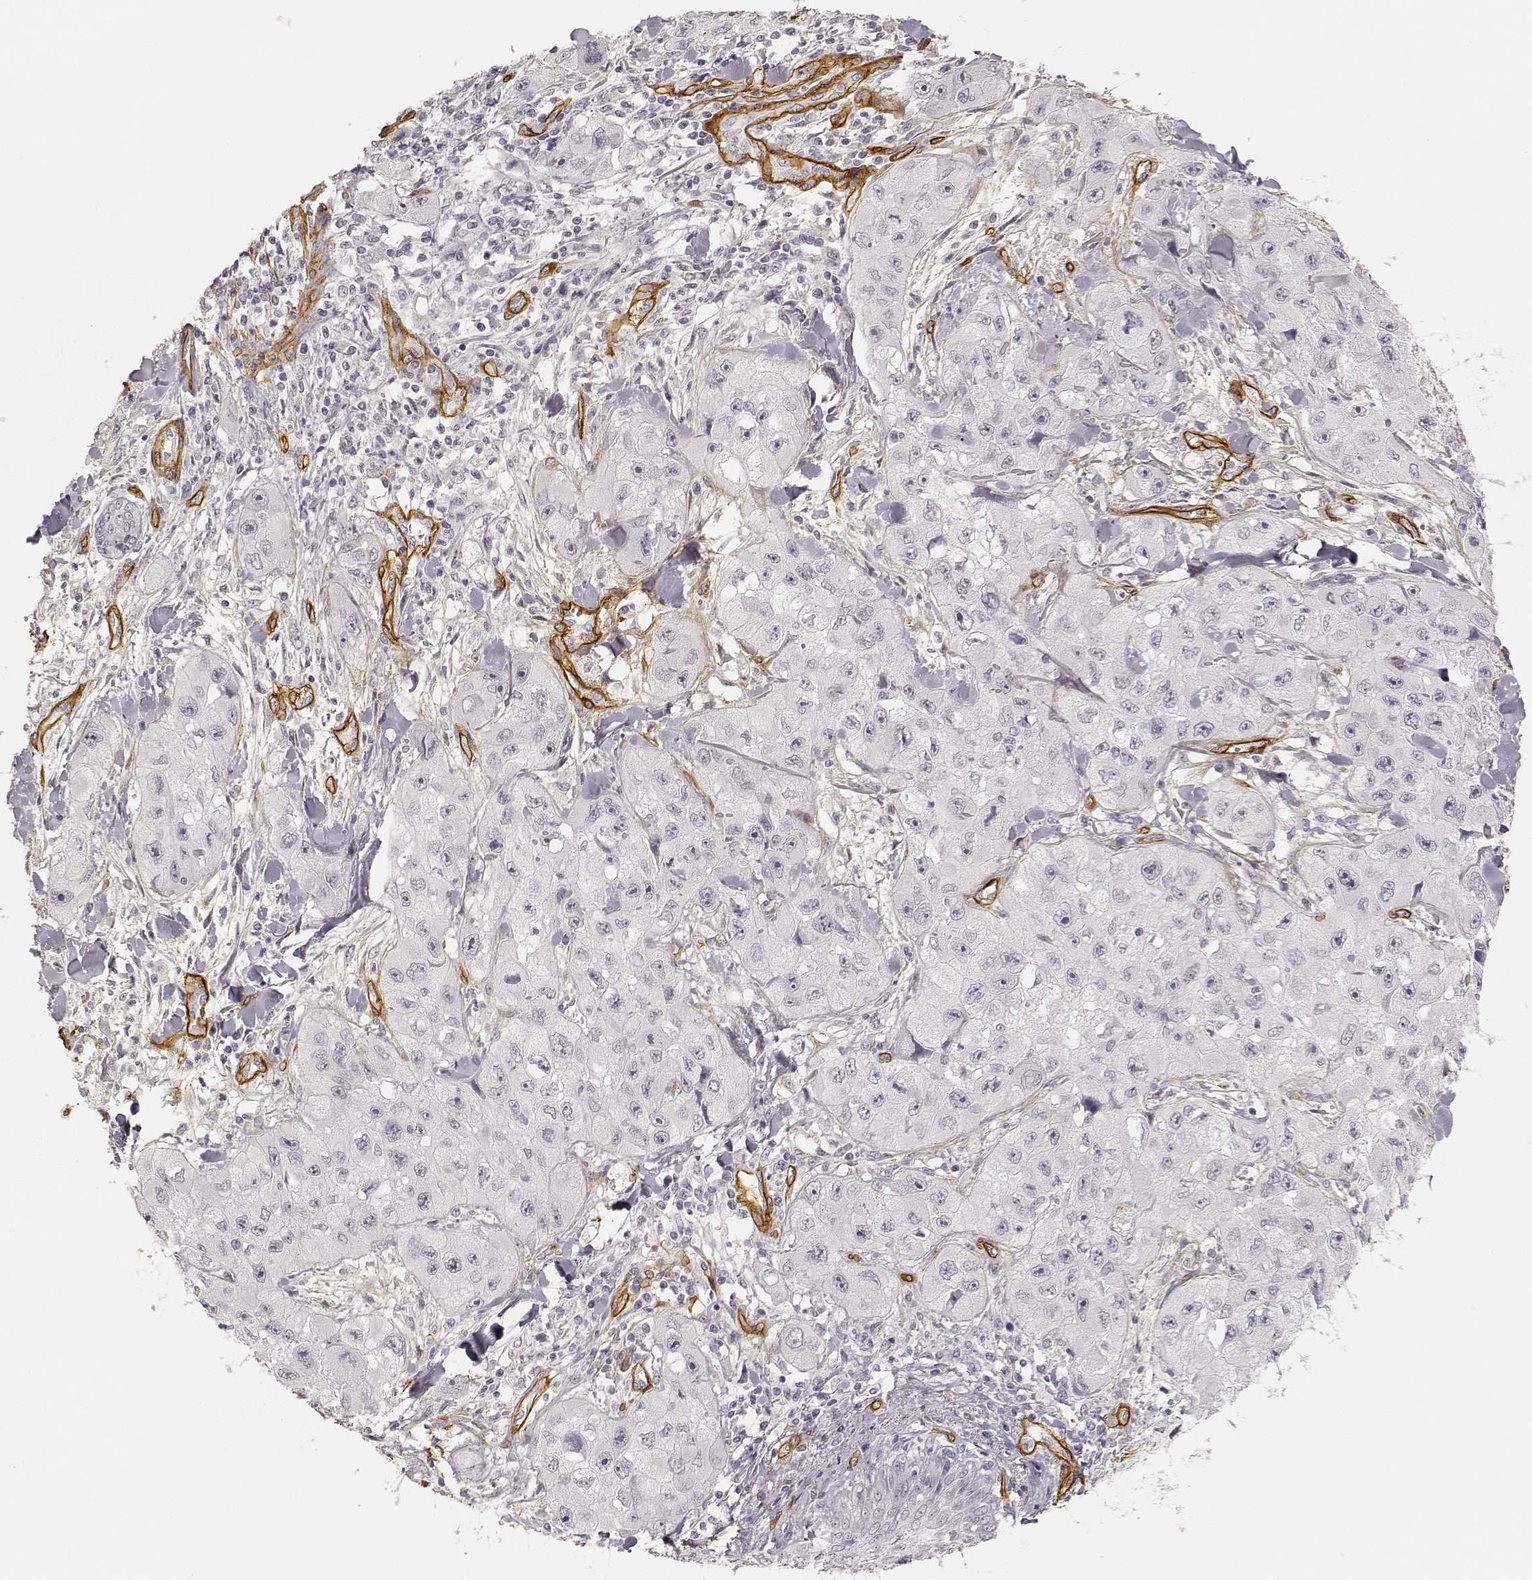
{"staining": {"intensity": "negative", "quantity": "none", "location": "none"}, "tissue": "skin cancer", "cell_type": "Tumor cells", "image_type": "cancer", "snomed": [{"axis": "morphology", "description": "Squamous cell carcinoma, NOS"}, {"axis": "topography", "description": "Skin"}, {"axis": "topography", "description": "Subcutis"}], "caption": "The micrograph displays no staining of tumor cells in skin cancer (squamous cell carcinoma). (DAB (3,3'-diaminobenzidine) immunohistochemistry with hematoxylin counter stain).", "gene": "LAMA4", "patient": {"sex": "male", "age": 73}}